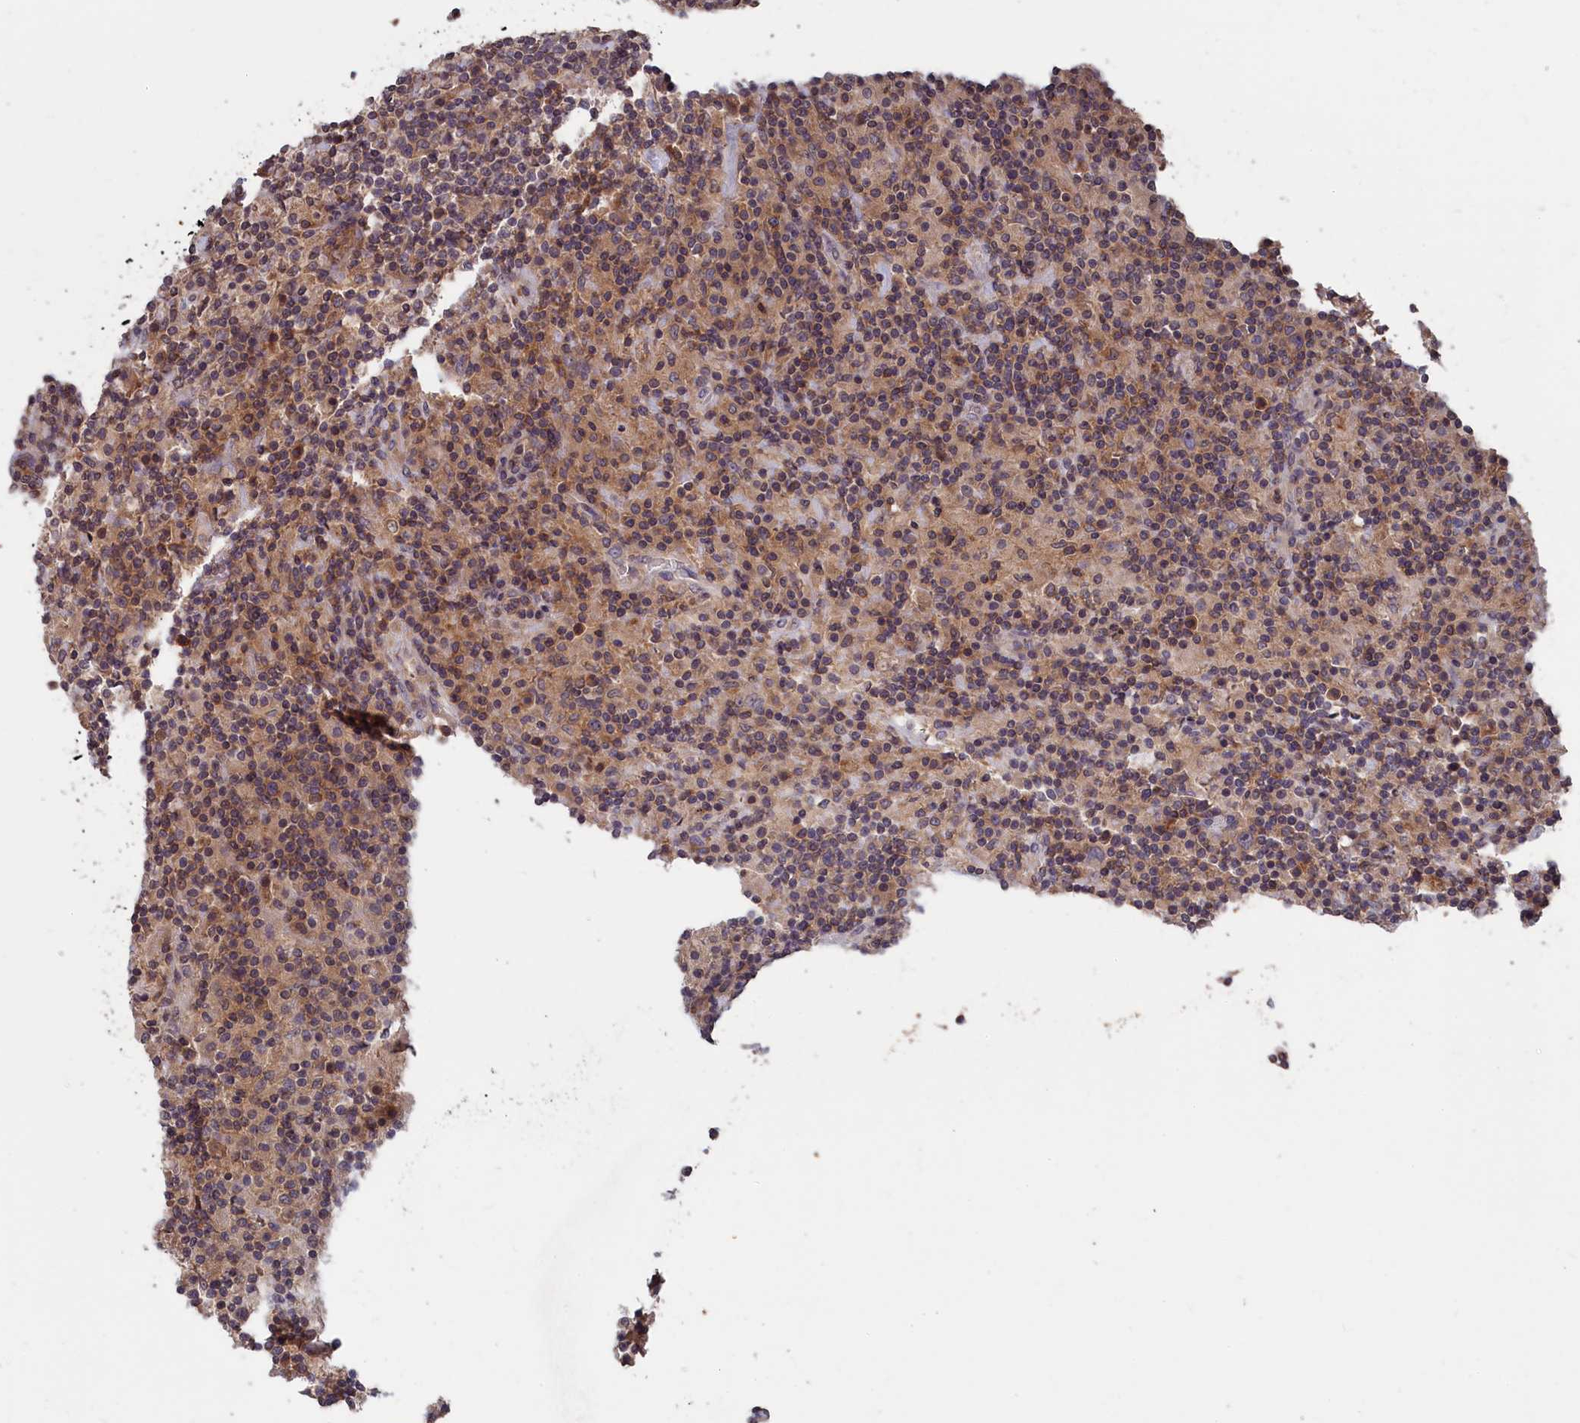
{"staining": {"intensity": "weak", "quantity": "<25%", "location": "cytoplasmic/membranous"}, "tissue": "lymphoma", "cell_type": "Tumor cells", "image_type": "cancer", "snomed": [{"axis": "morphology", "description": "Hodgkin's disease, NOS"}, {"axis": "topography", "description": "Lymph node"}], "caption": "IHC micrograph of neoplastic tissue: lymphoma stained with DAB exhibits no significant protein positivity in tumor cells.", "gene": "CACTIN", "patient": {"sex": "male", "age": 70}}